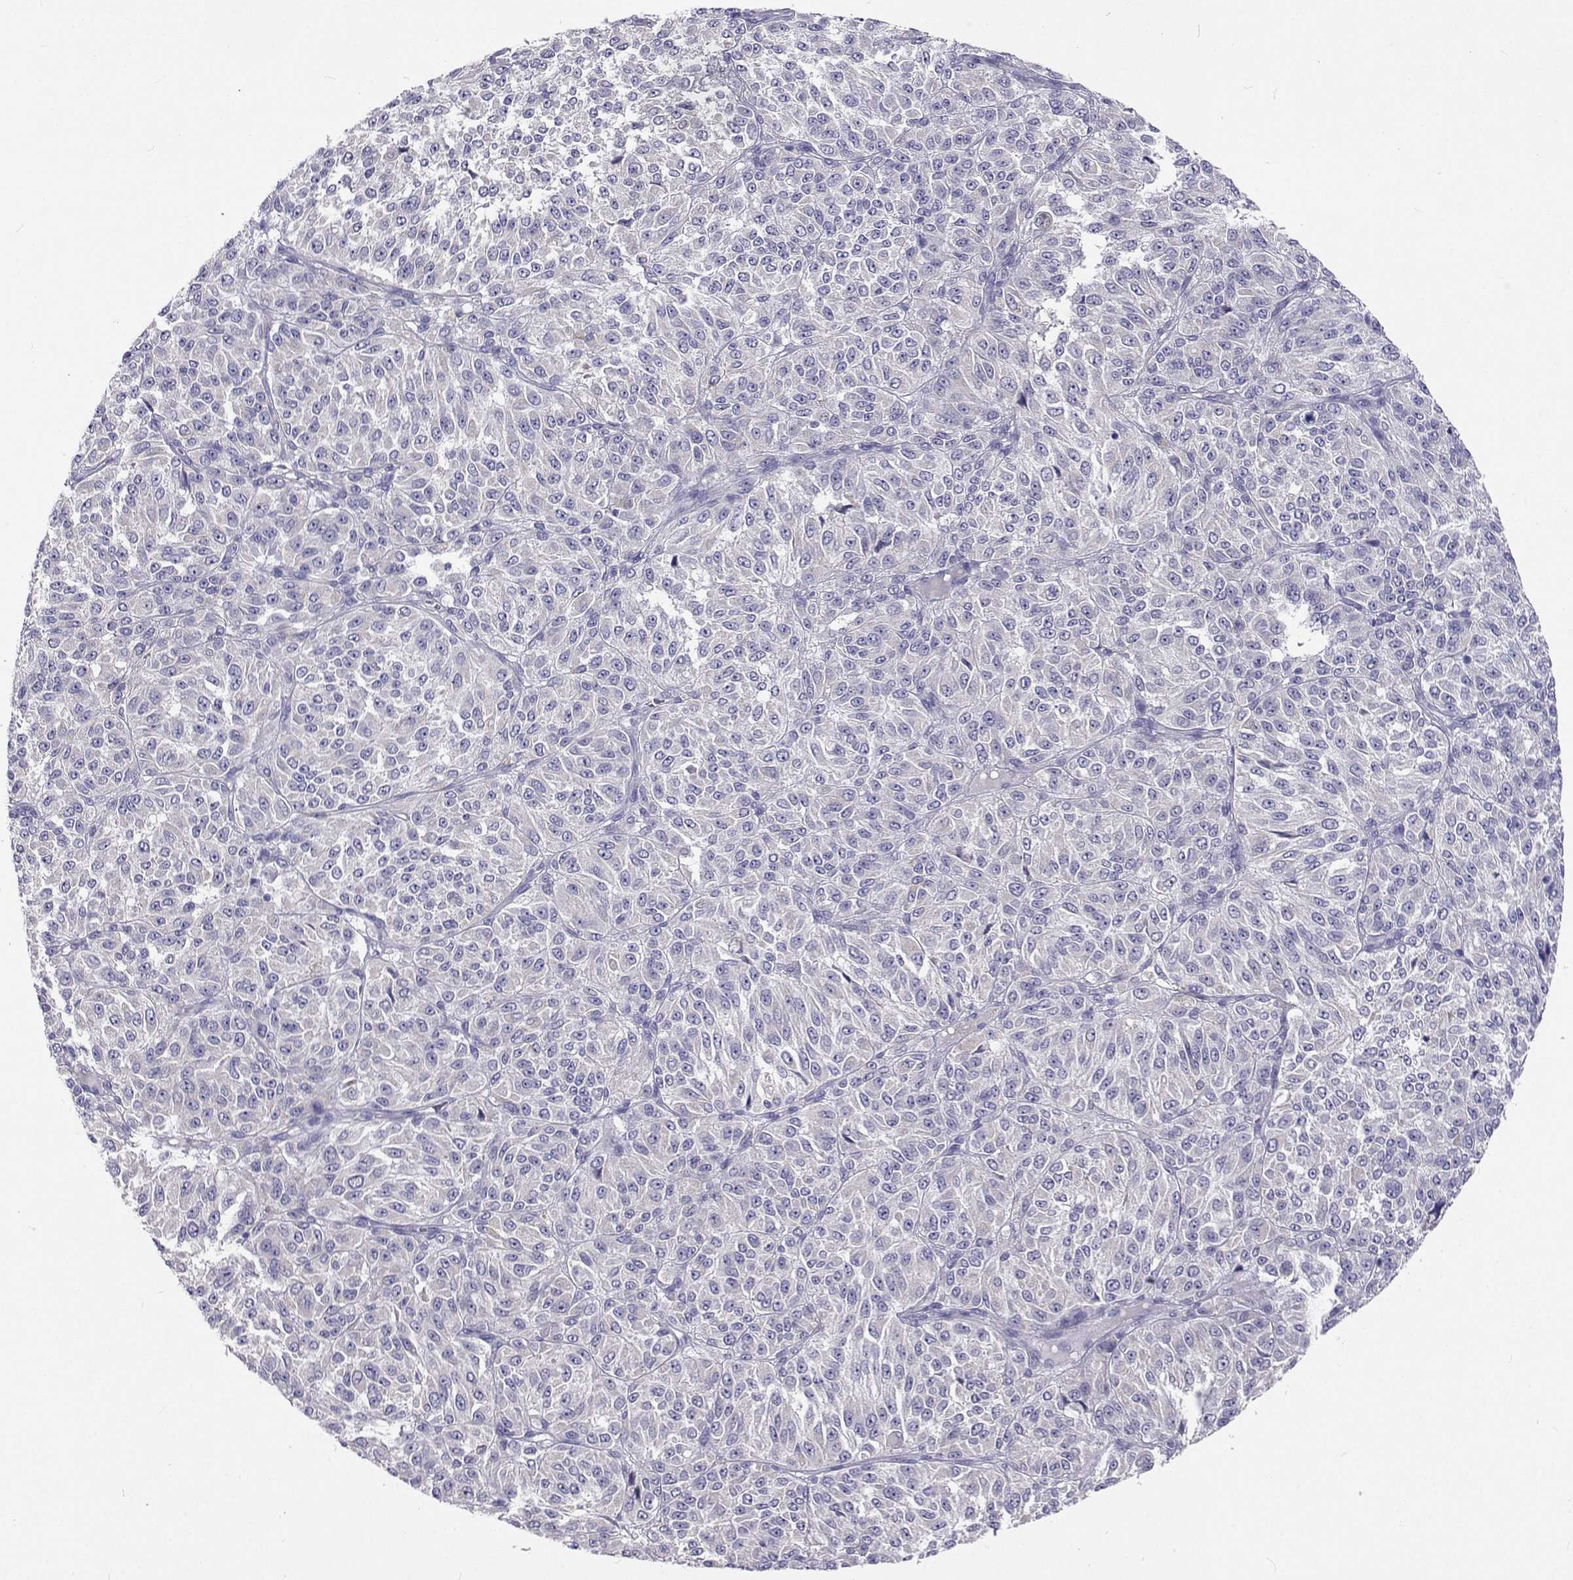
{"staining": {"intensity": "negative", "quantity": "none", "location": "none"}, "tissue": "melanoma", "cell_type": "Tumor cells", "image_type": "cancer", "snomed": [{"axis": "morphology", "description": "Malignant melanoma, Metastatic site"}, {"axis": "topography", "description": "Brain"}], "caption": "Protein analysis of melanoma shows no significant expression in tumor cells.", "gene": "LHFPL7", "patient": {"sex": "female", "age": 56}}